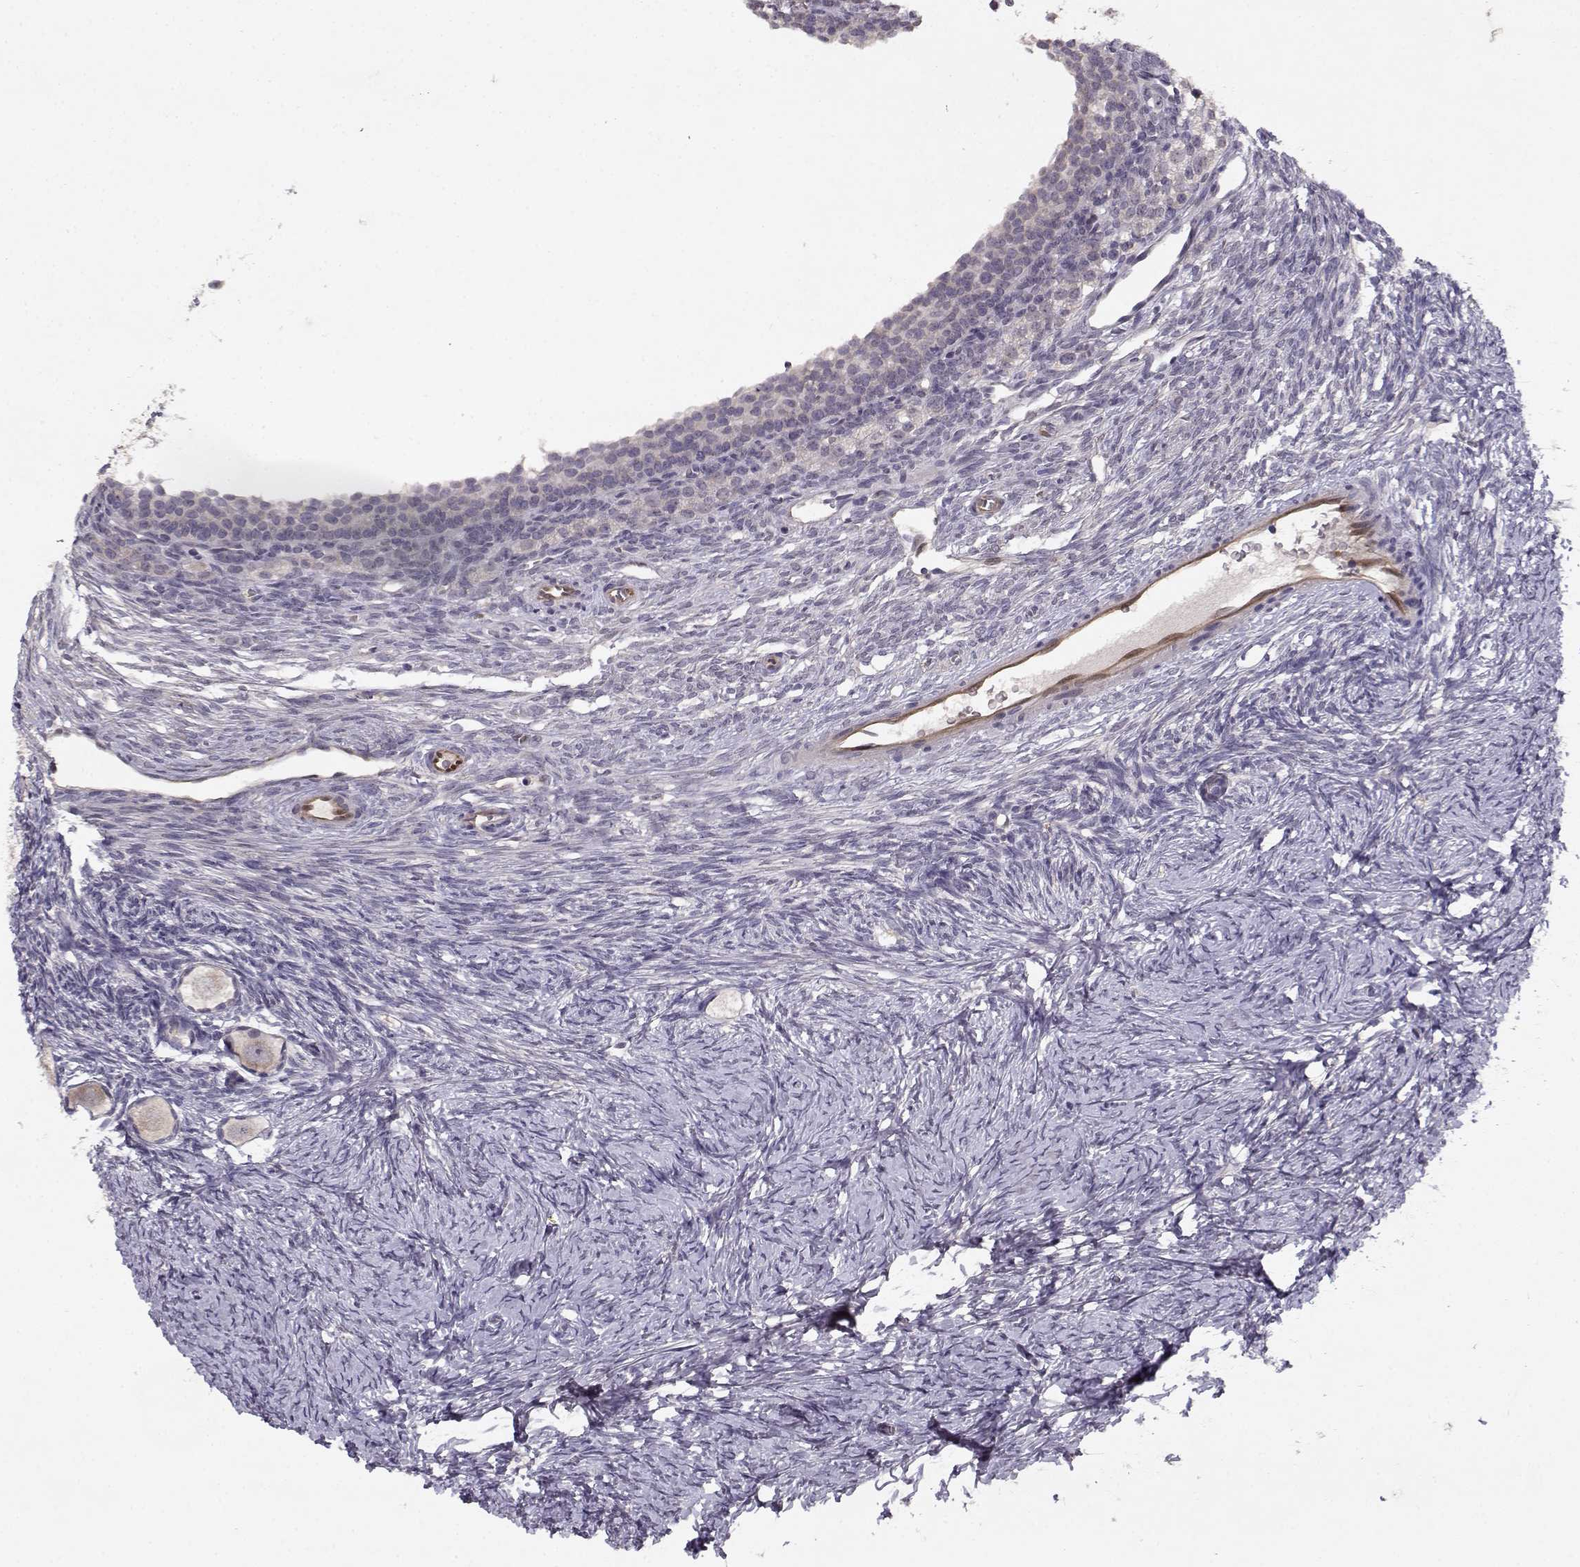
{"staining": {"intensity": "negative", "quantity": "none", "location": "none"}, "tissue": "ovary", "cell_type": "Follicle cells", "image_type": "normal", "snomed": [{"axis": "morphology", "description": "Normal tissue, NOS"}, {"axis": "topography", "description": "Ovary"}], "caption": "The photomicrograph demonstrates no significant staining in follicle cells of ovary.", "gene": "BMX", "patient": {"sex": "female", "age": 27}}